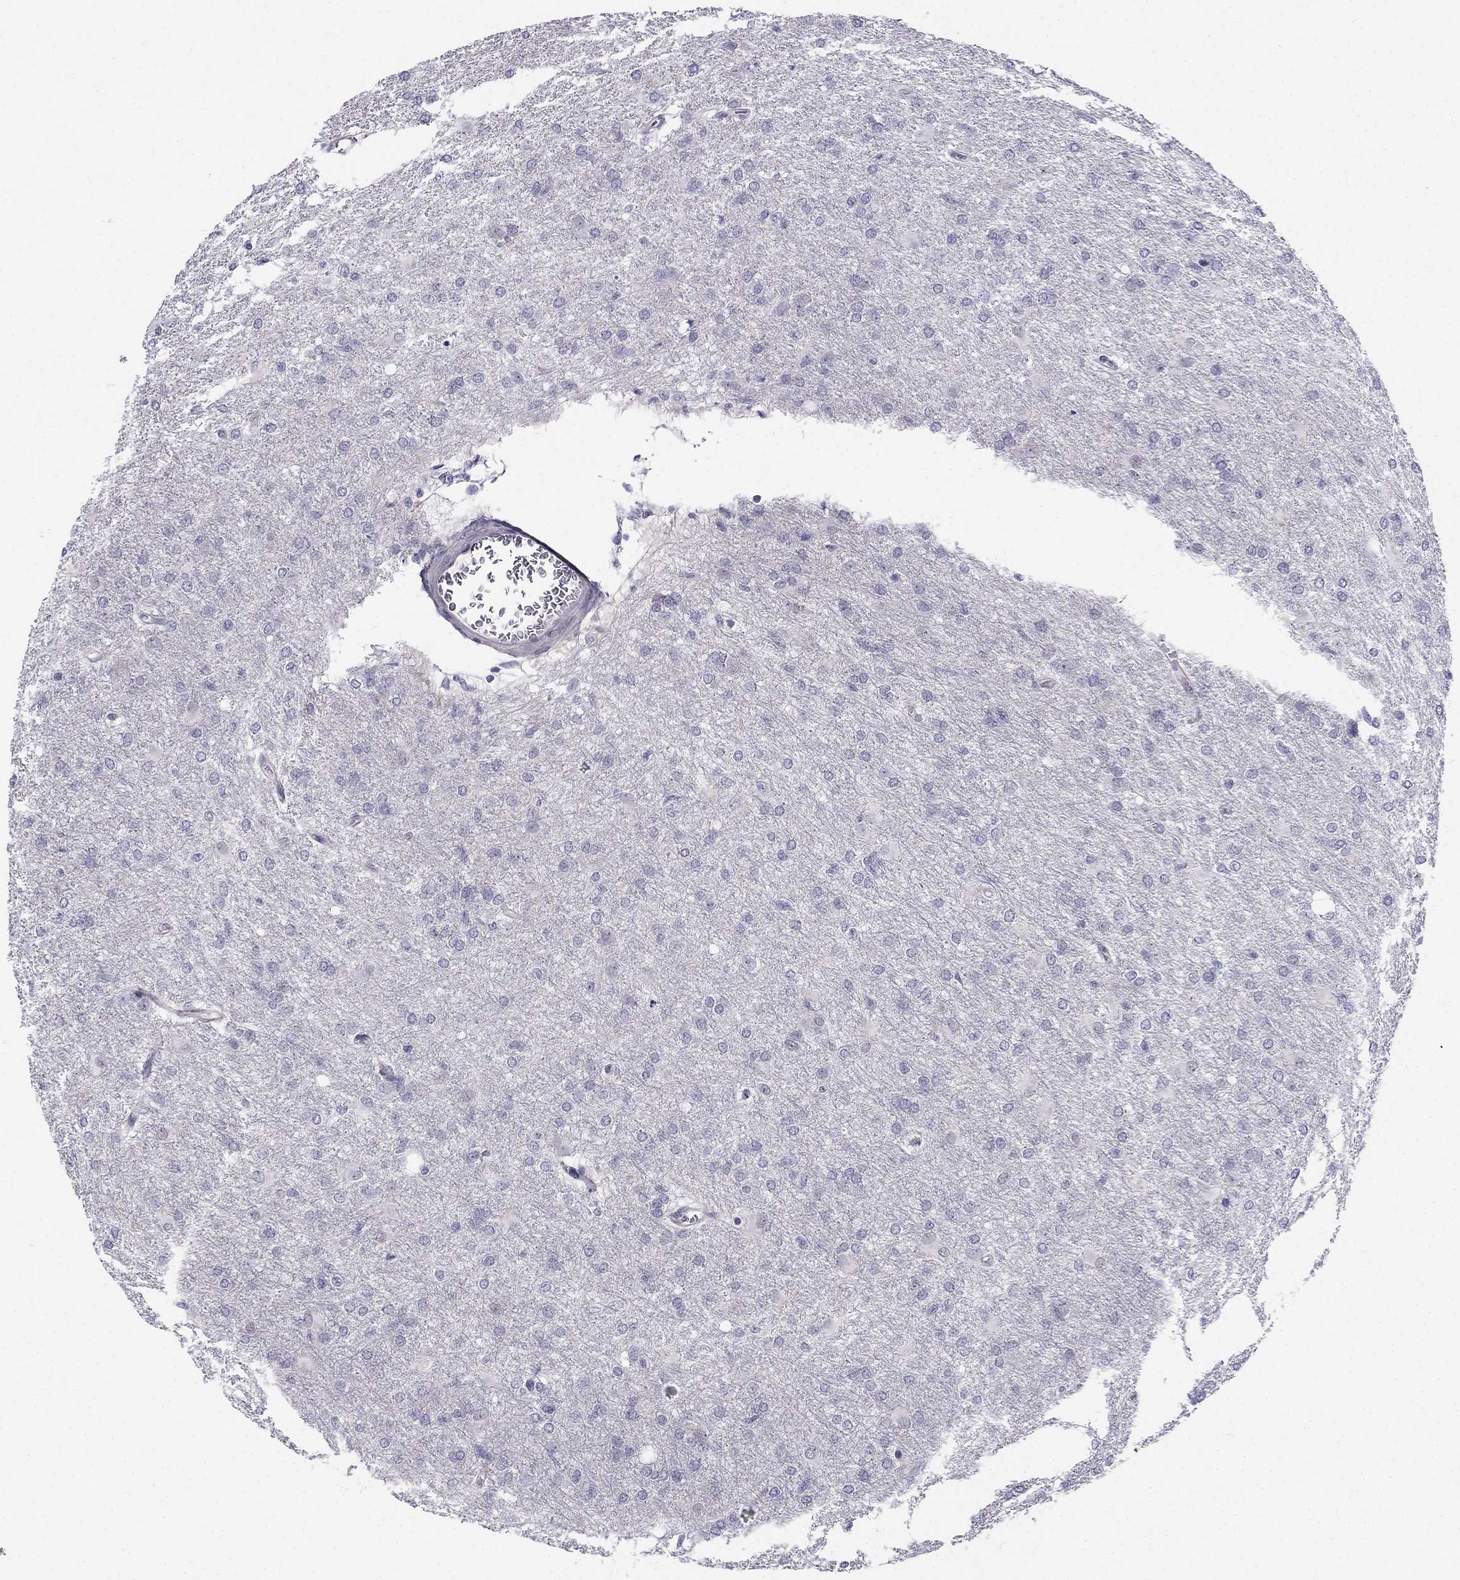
{"staining": {"intensity": "negative", "quantity": "none", "location": "none"}, "tissue": "glioma", "cell_type": "Tumor cells", "image_type": "cancer", "snomed": [{"axis": "morphology", "description": "Glioma, malignant, High grade"}, {"axis": "topography", "description": "Brain"}], "caption": "Tumor cells show no significant protein expression in glioma.", "gene": "BAG5", "patient": {"sex": "male", "age": 68}}